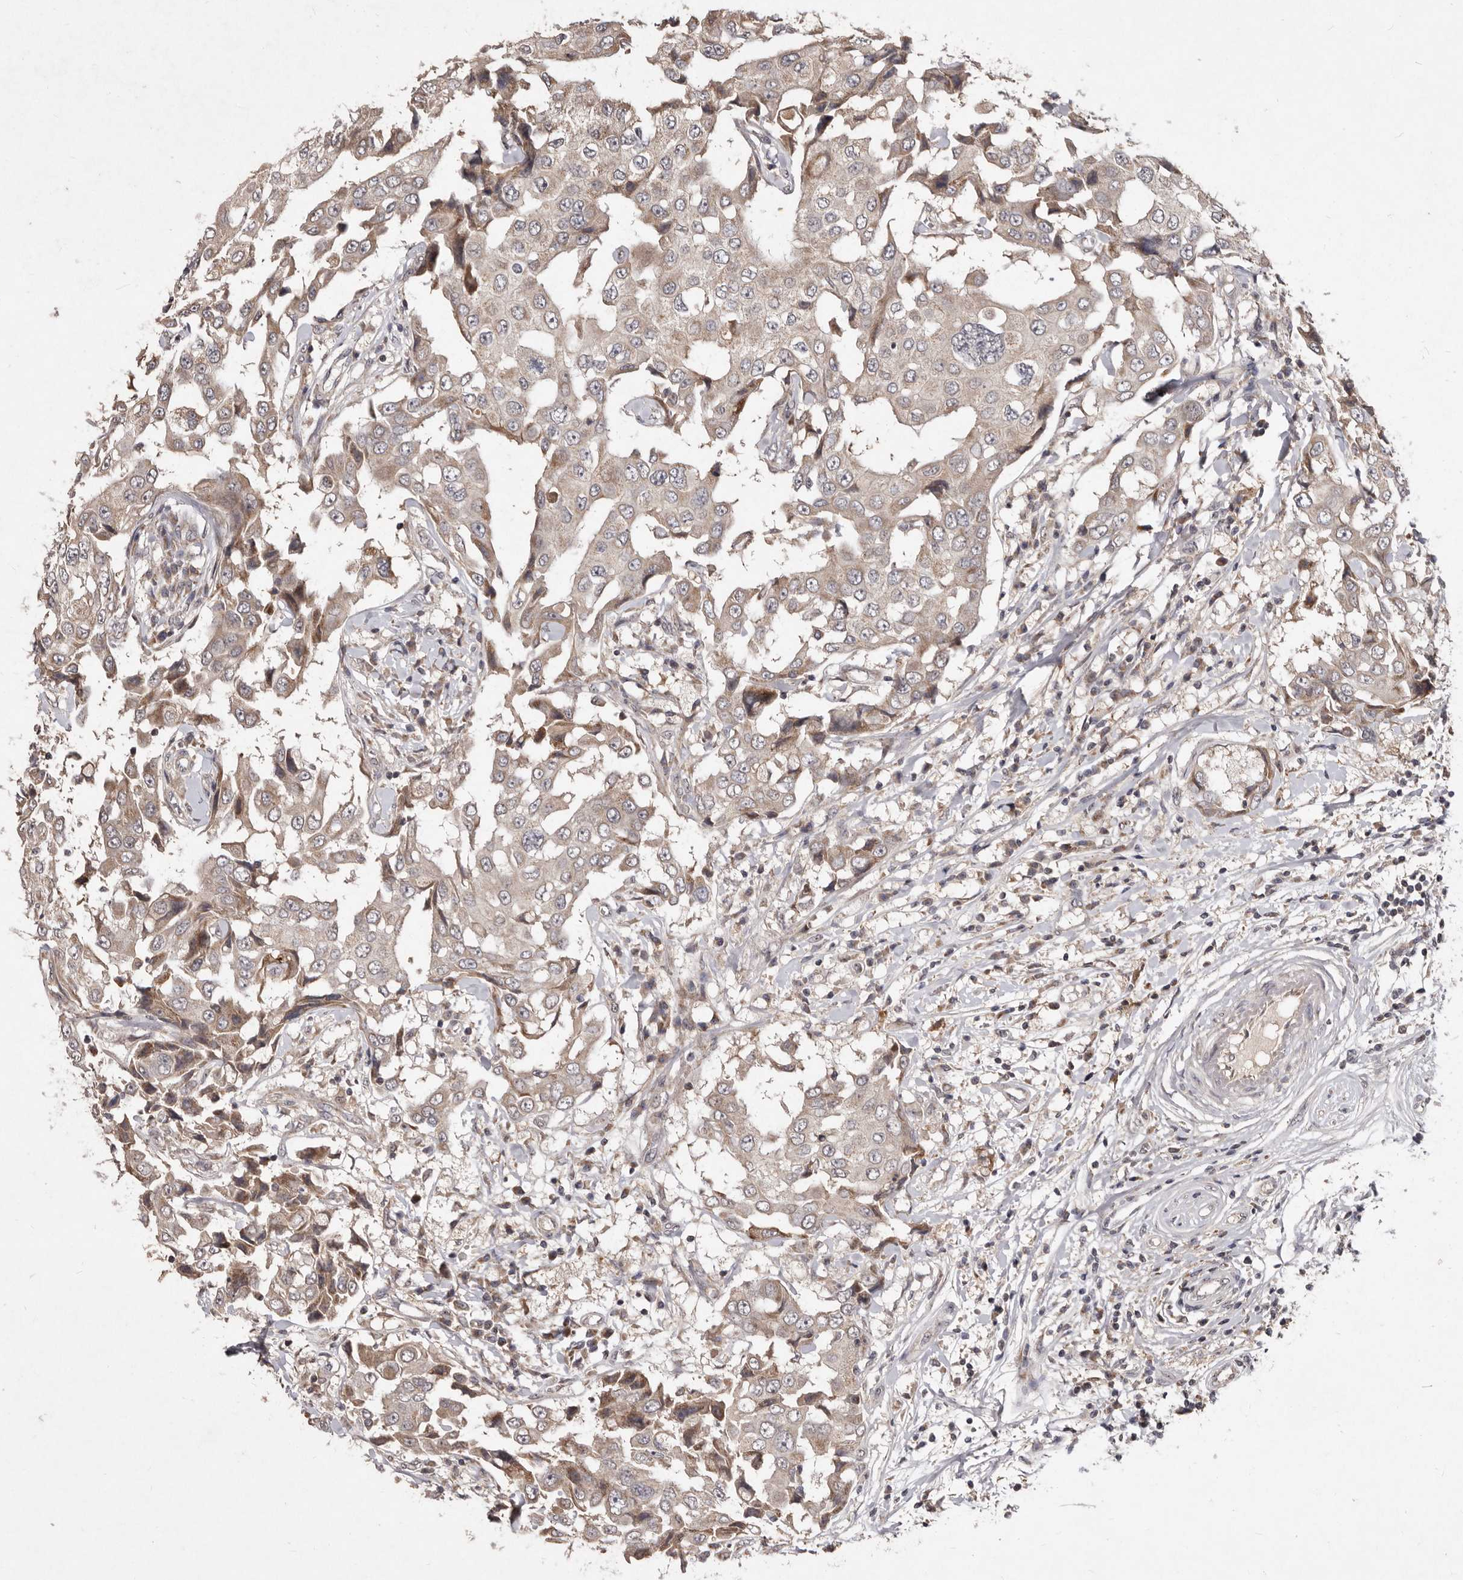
{"staining": {"intensity": "weak", "quantity": "25%-75%", "location": "cytoplasmic/membranous"}, "tissue": "breast cancer", "cell_type": "Tumor cells", "image_type": "cancer", "snomed": [{"axis": "morphology", "description": "Duct carcinoma"}, {"axis": "topography", "description": "Breast"}], "caption": "Immunohistochemistry (IHC) of breast infiltrating ductal carcinoma shows low levels of weak cytoplasmic/membranous staining in approximately 25%-75% of tumor cells.", "gene": "FLAD1", "patient": {"sex": "female", "age": 27}}